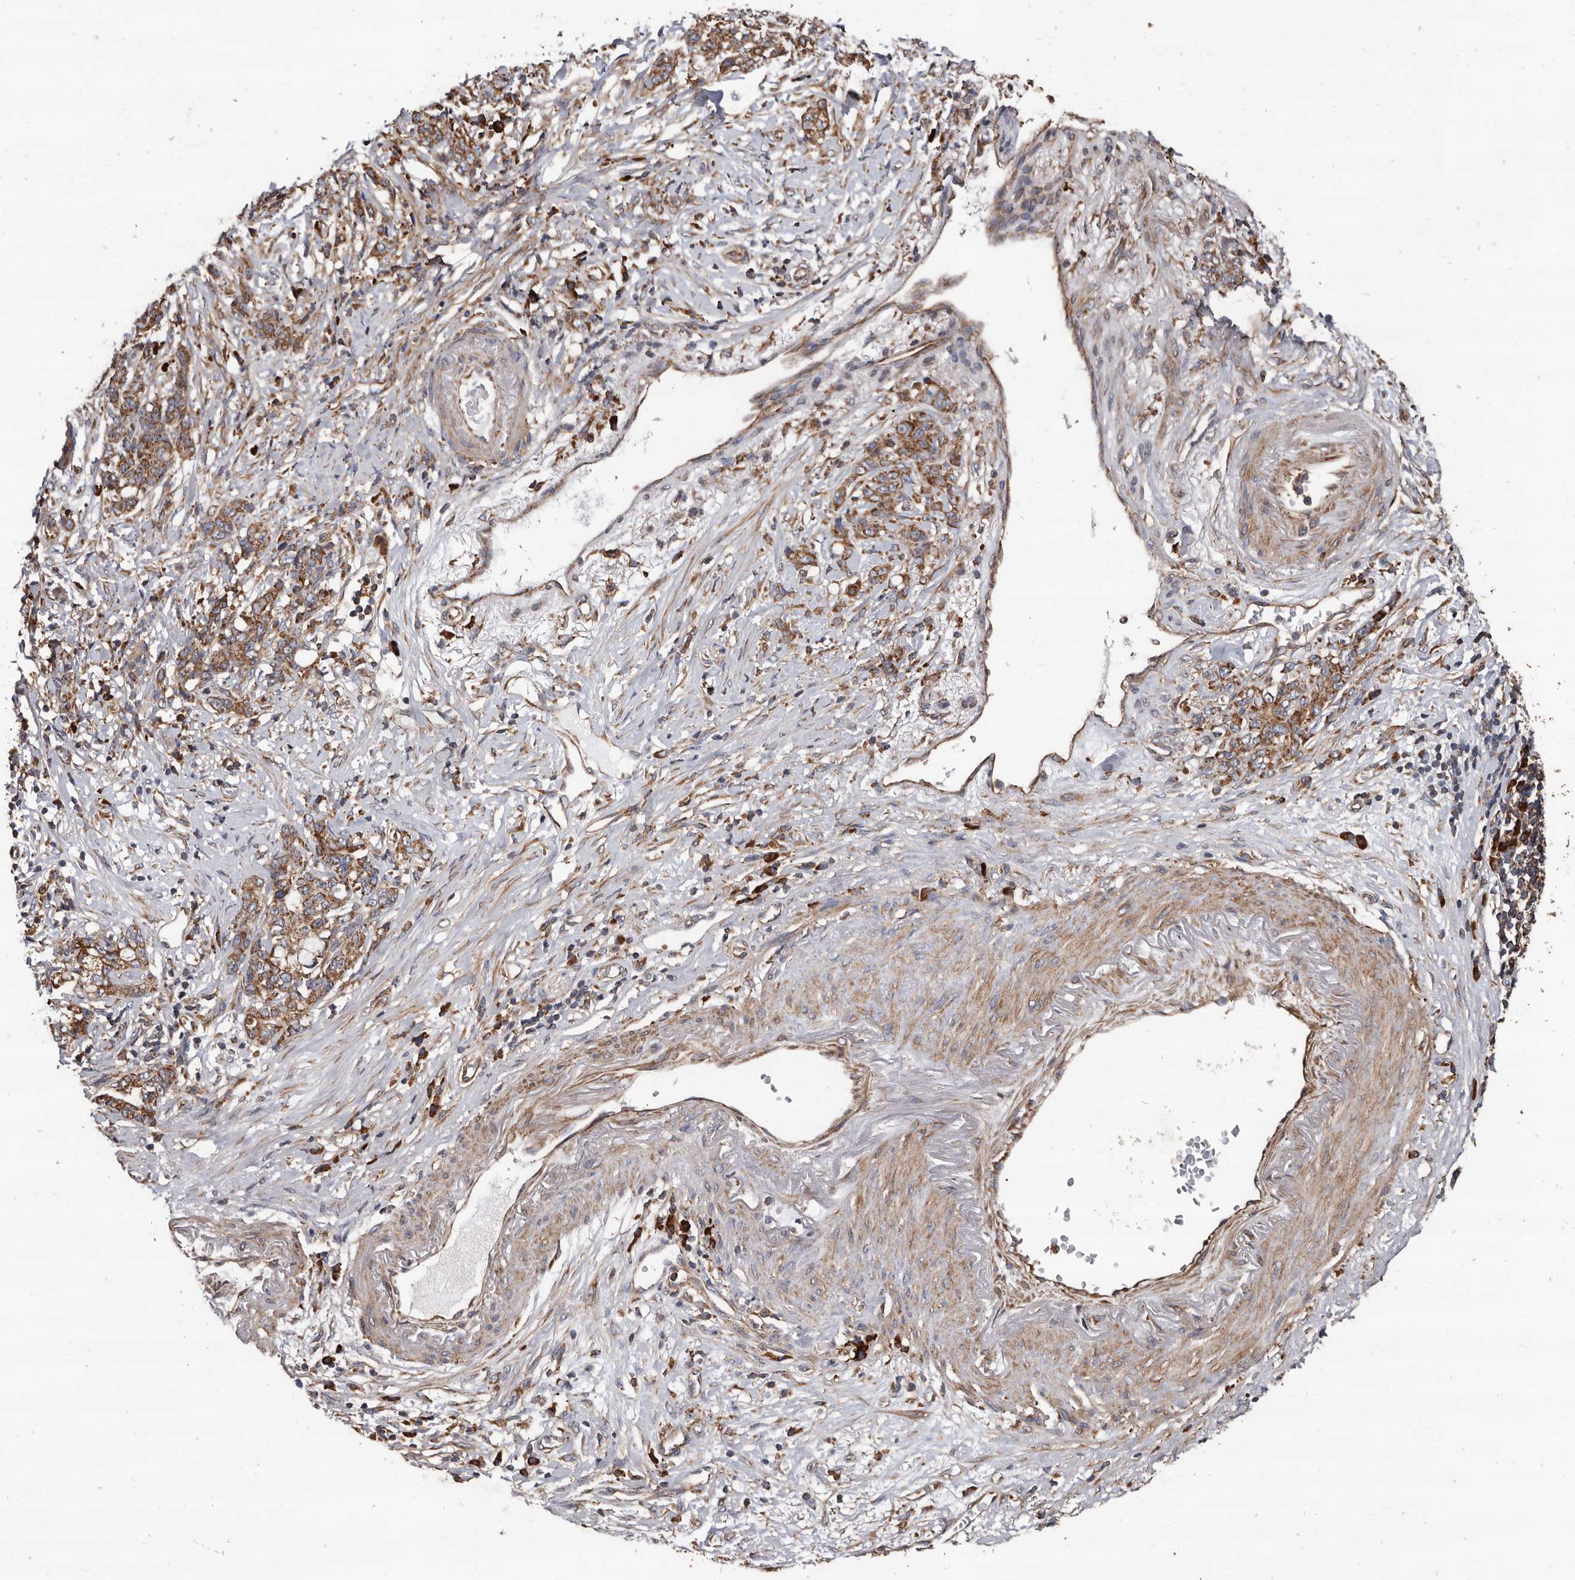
{"staining": {"intensity": "moderate", "quantity": ">75%", "location": "cytoplasmic/membranous"}, "tissue": "stomach cancer", "cell_type": "Tumor cells", "image_type": "cancer", "snomed": [{"axis": "morphology", "description": "Adenocarcinoma, NOS"}, {"axis": "topography", "description": "Stomach, lower"}], "caption": "Protein expression analysis of stomach cancer (adenocarcinoma) exhibits moderate cytoplasmic/membranous positivity in approximately >75% of tumor cells.", "gene": "OSGIN2", "patient": {"sex": "male", "age": 88}}